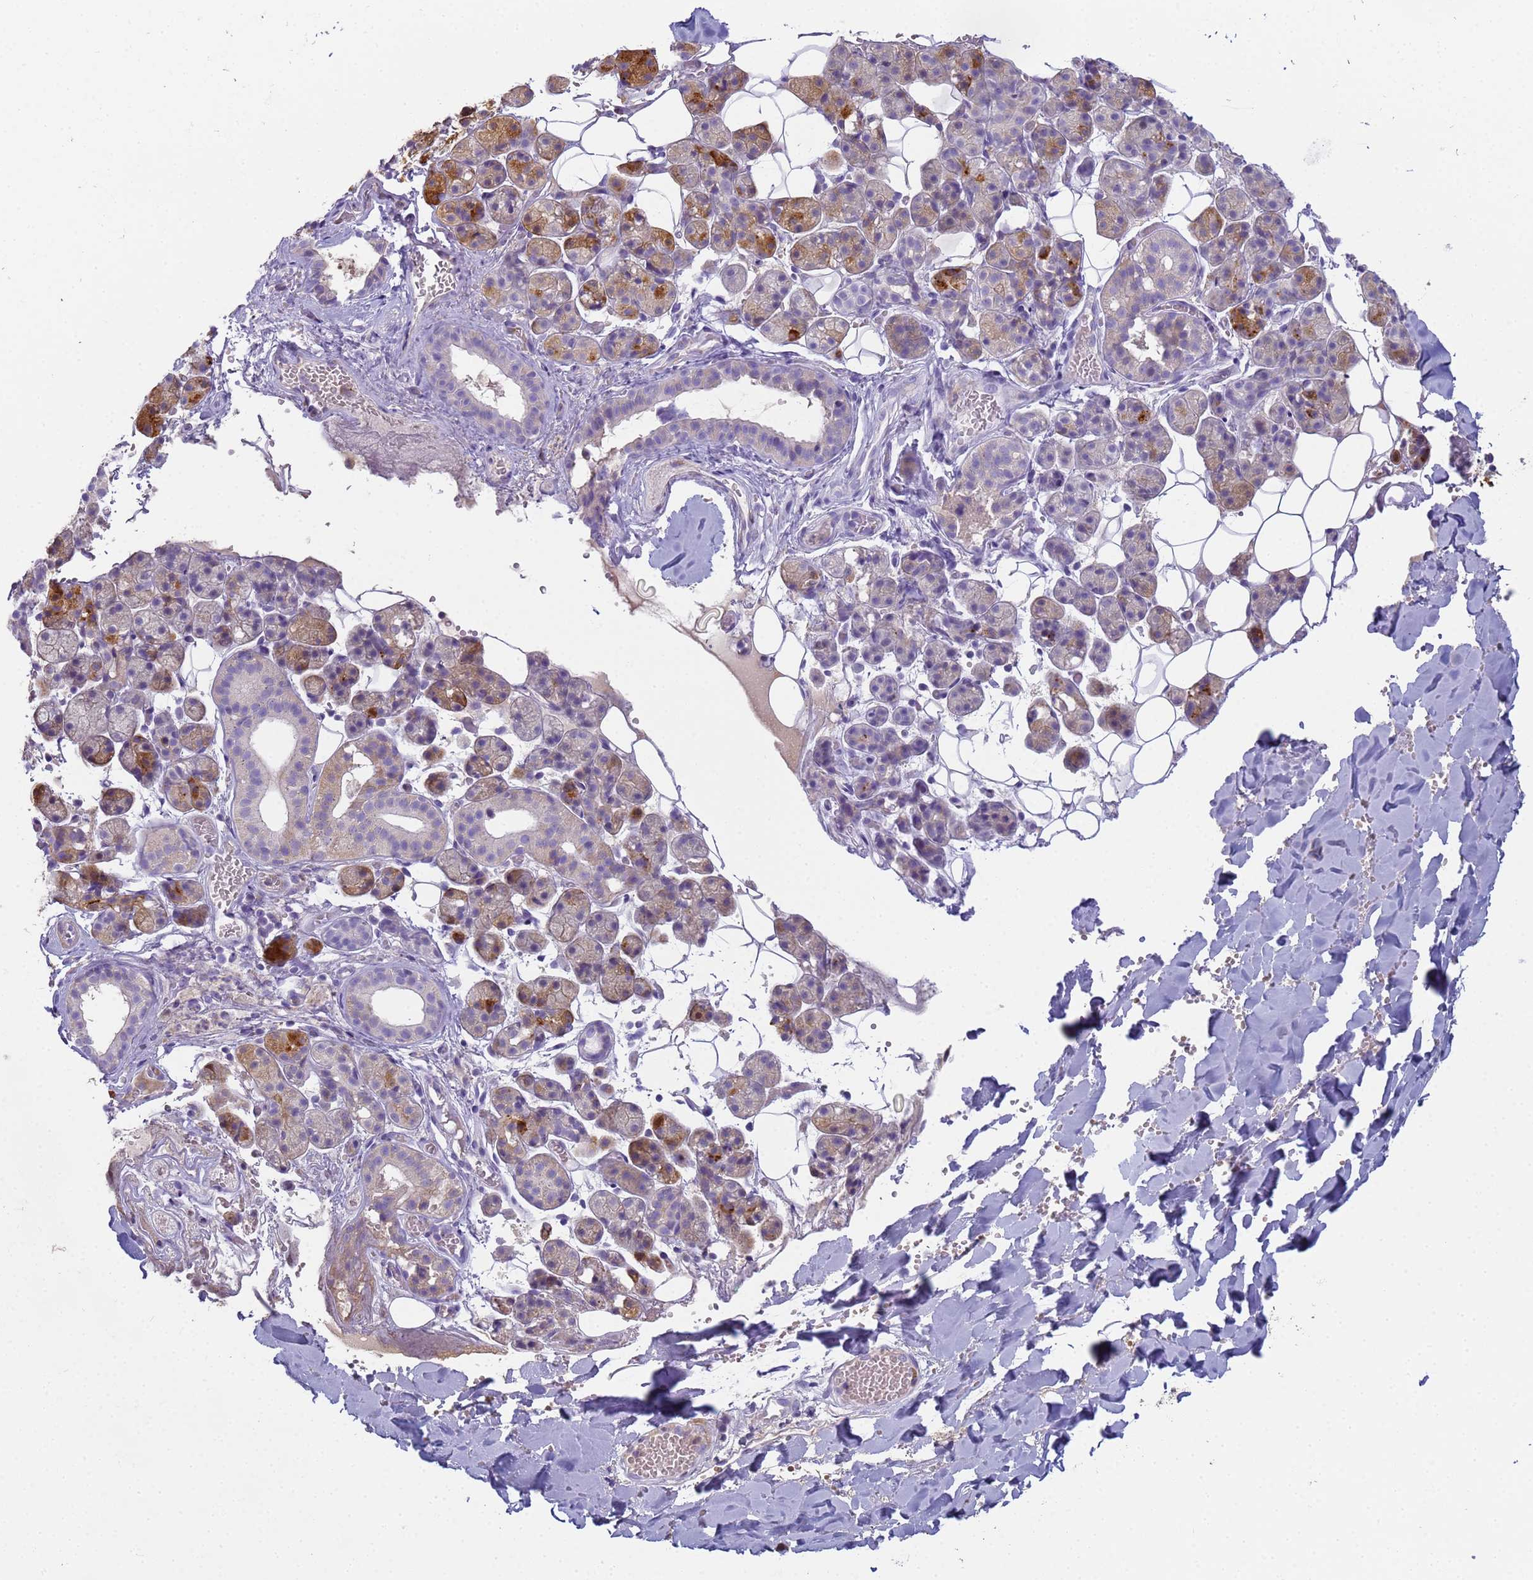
{"staining": {"intensity": "strong", "quantity": "25%-75%", "location": "cytoplasmic/membranous"}, "tissue": "salivary gland", "cell_type": "Glandular cells", "image_type": "normal", "snomed": [{"axis": "morphology", "description": "Normal tissue, NOS"}, {"axis": "topography", "description": "Salivary gland"}], "caption": "Salivary gland stained with DAB (3,3'-diaminobenzidine) IHC displays high levels of strong cytoplasmic/membranous expression in approximately 25%-75% of glandular cells. (DAB (3,3'-diaminobenzidine) = brown stain, brightfield microscopy at high magnification).", "gene": "CR1", "patient": {"sex": "female", "age": 33}}